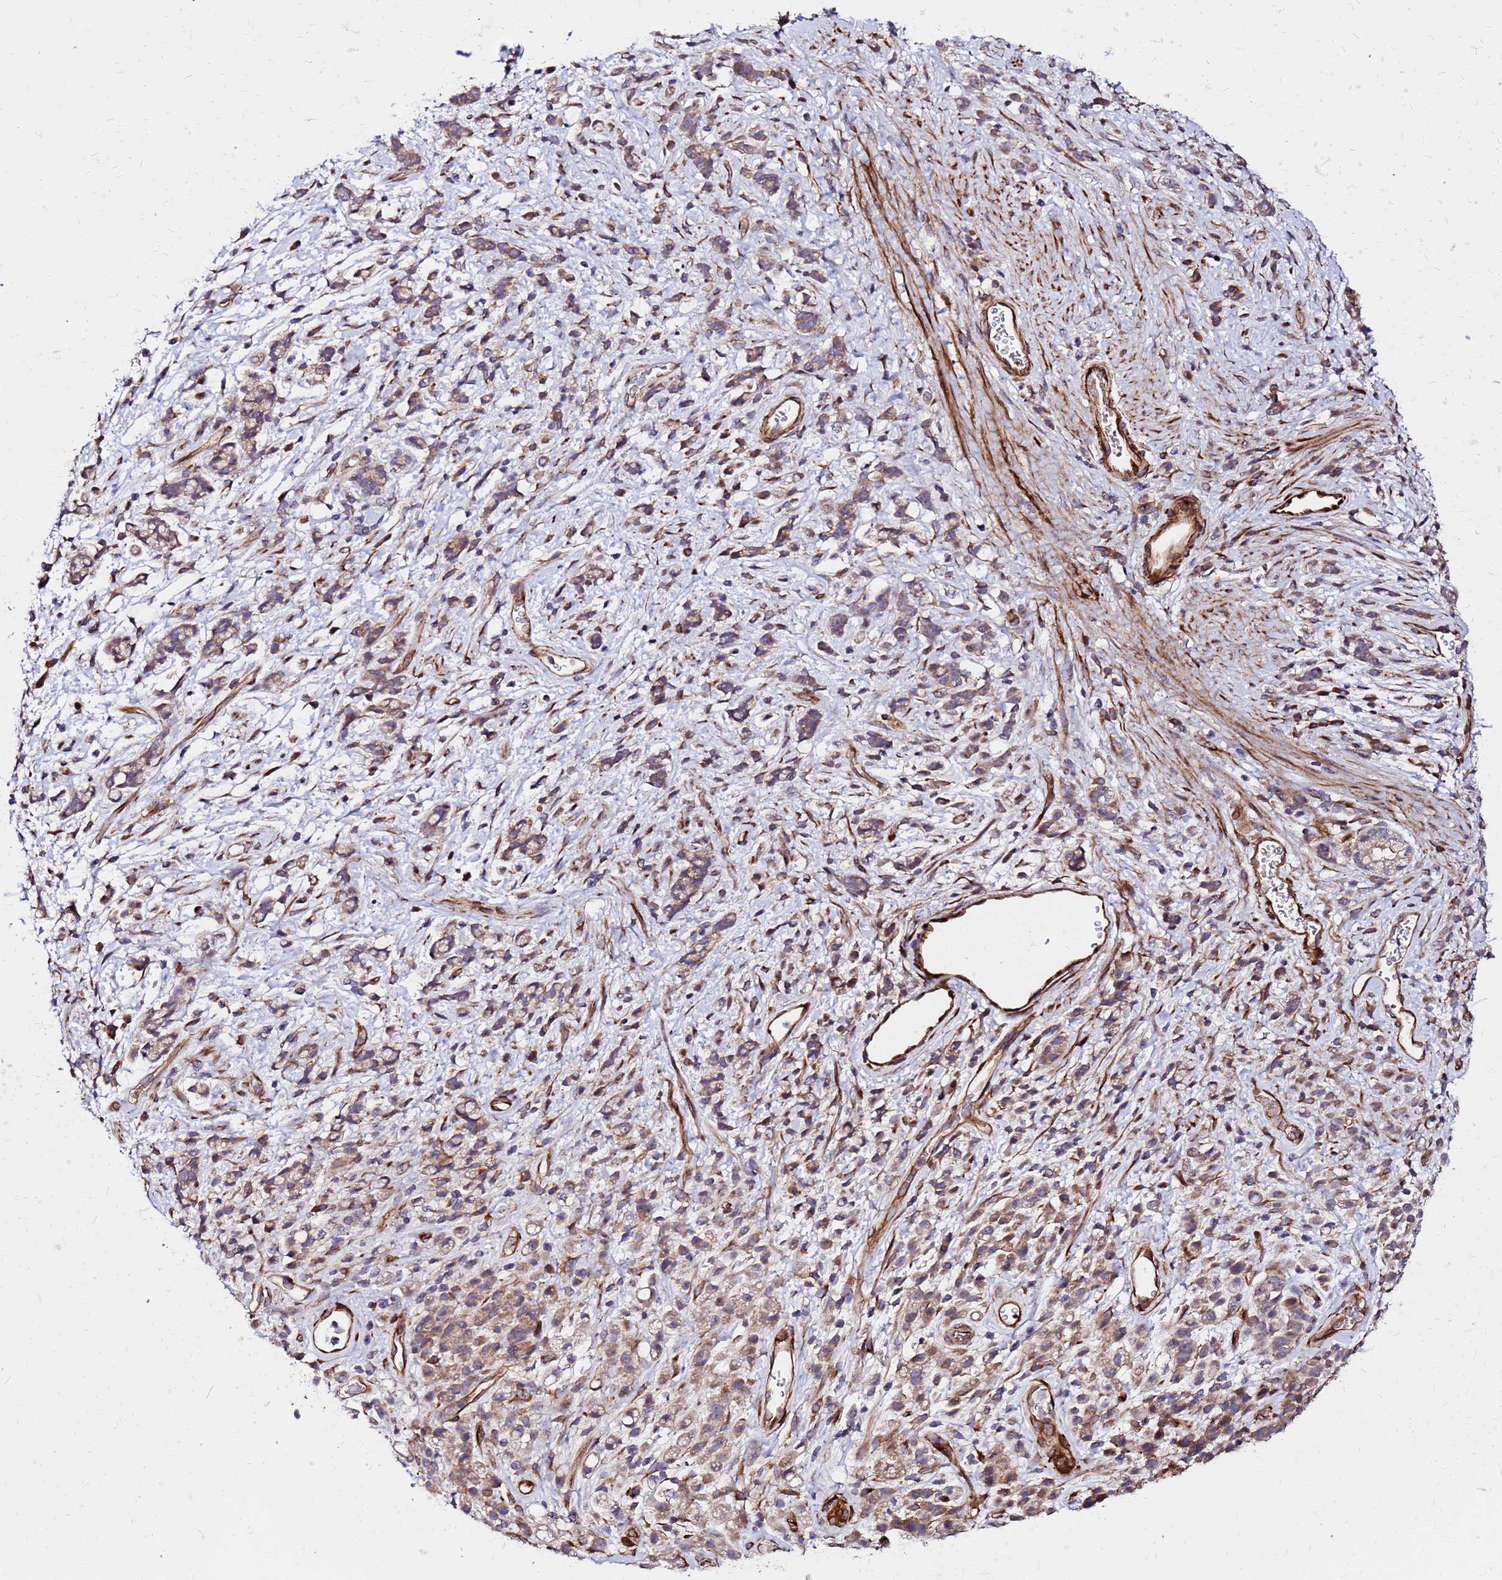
{"staining": {"intensity": "moderate", "quantity": ">75%", "location": "cytoplasmic/membranous"}, "tissue": "stomach cancer", "cell_type": "Tumor cells", "image_type": "cancer", "snomed": [{"axis": "morphology", "description": "Adenocarcinoma, NOS"}, {"axis": "topography", "description": "Stomach"}], "caption": "Protein expression analysis of stomach cancer (adenocarcinoma) shows moderate cytoplasmic/membranous positivity in about >75% of tumor cells.", "gene": "WWC2", "patient": {"sex": "female", "age": 60}}